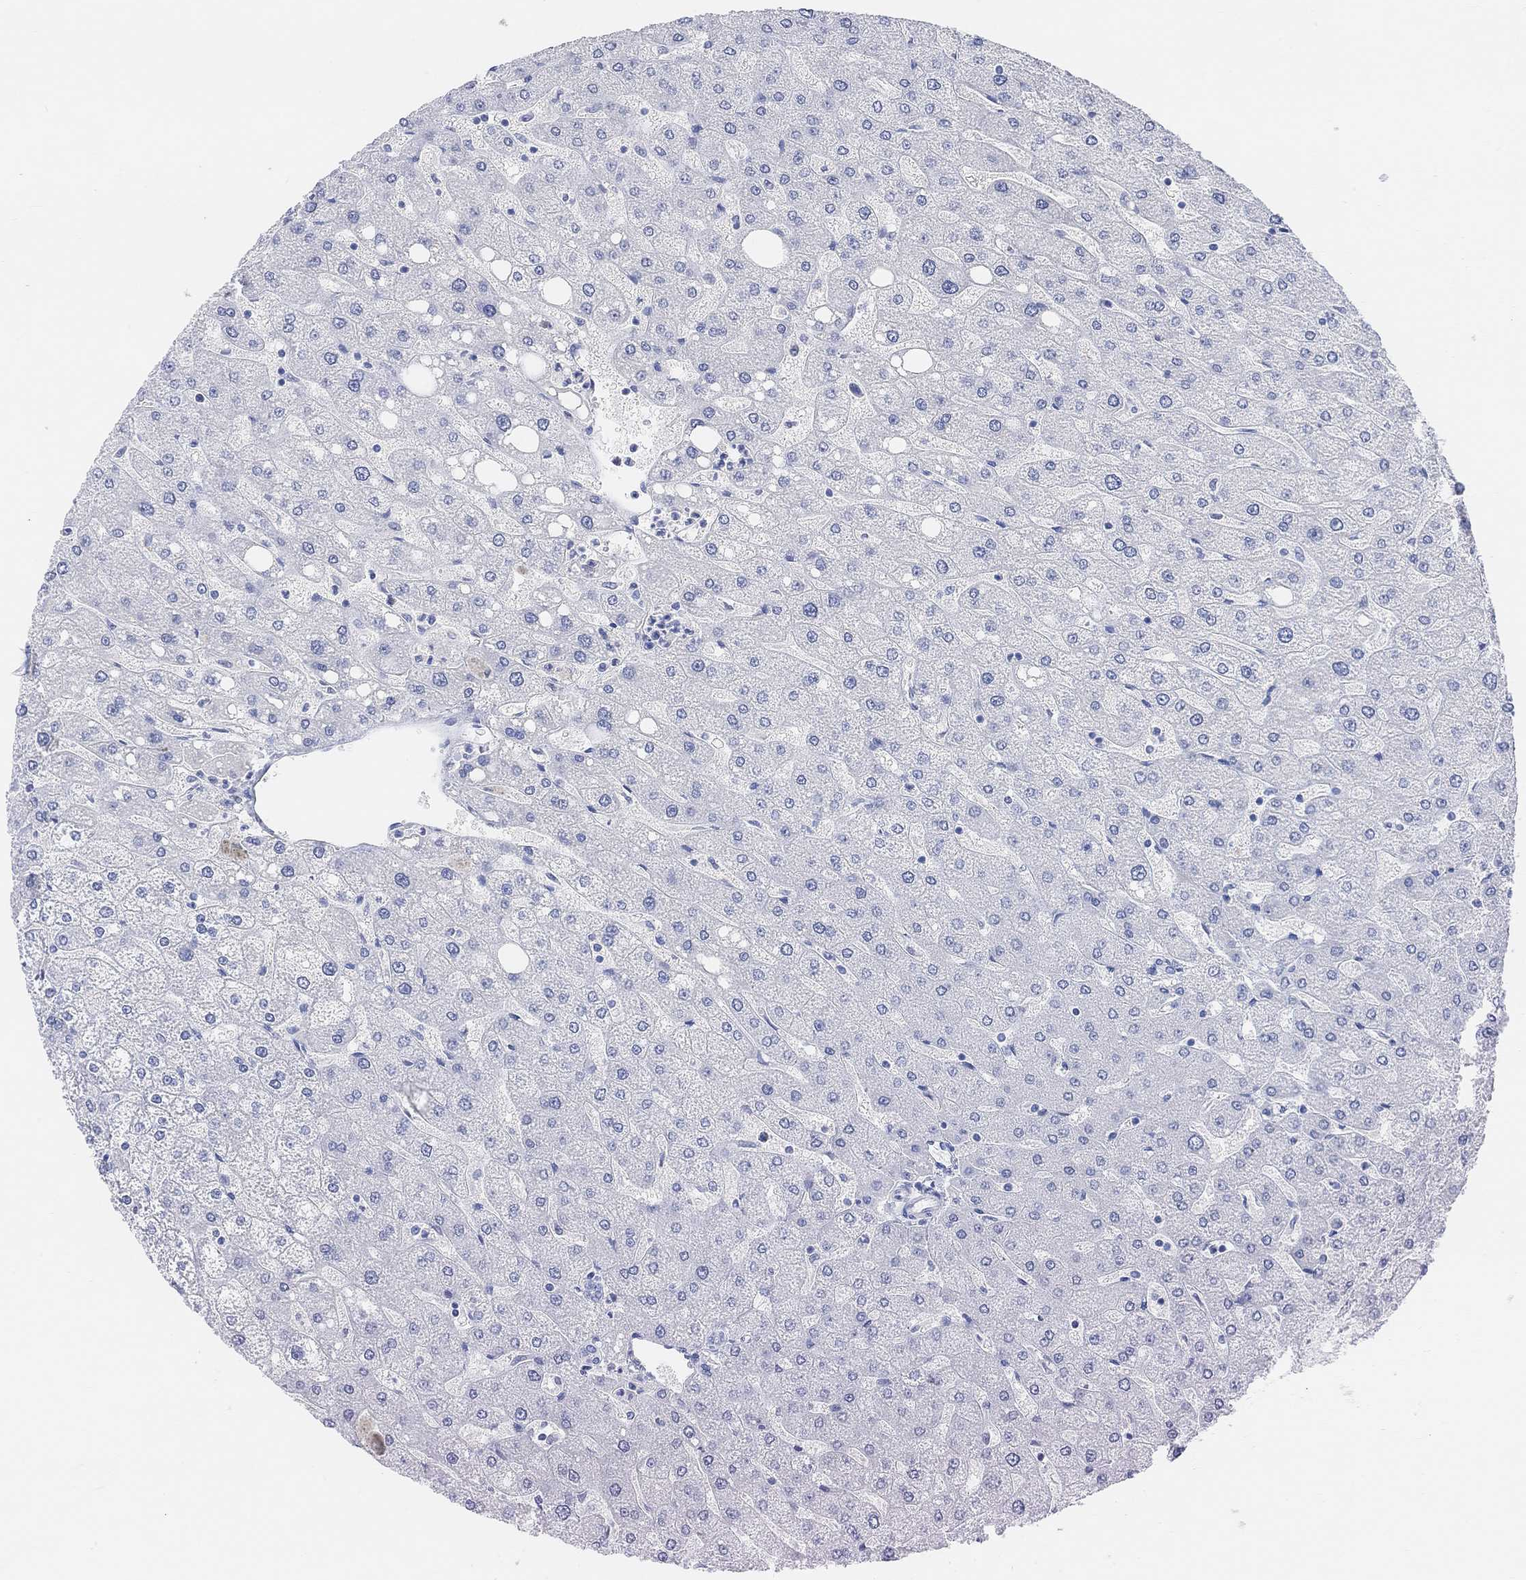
{"staining": {"intensity": "negative", "quantity": "none", "location": "none"}, "tissue": "liver", "cell_type": "Cholangiocytes", "image_type": "normal", "snomed": [{"axis": "morphology", "description": "Normal tissue, NOS"}, {"axis": "topography", "description": "Liver"}], "caption": "IHC image of unremarkable liver: human liver stained with DAB (3,3'-diaminobenzidine) shows no significant protein staining in cholangiocytes.", "gene": "ENO4", "patient": {"sex": "male", "age": 67}}